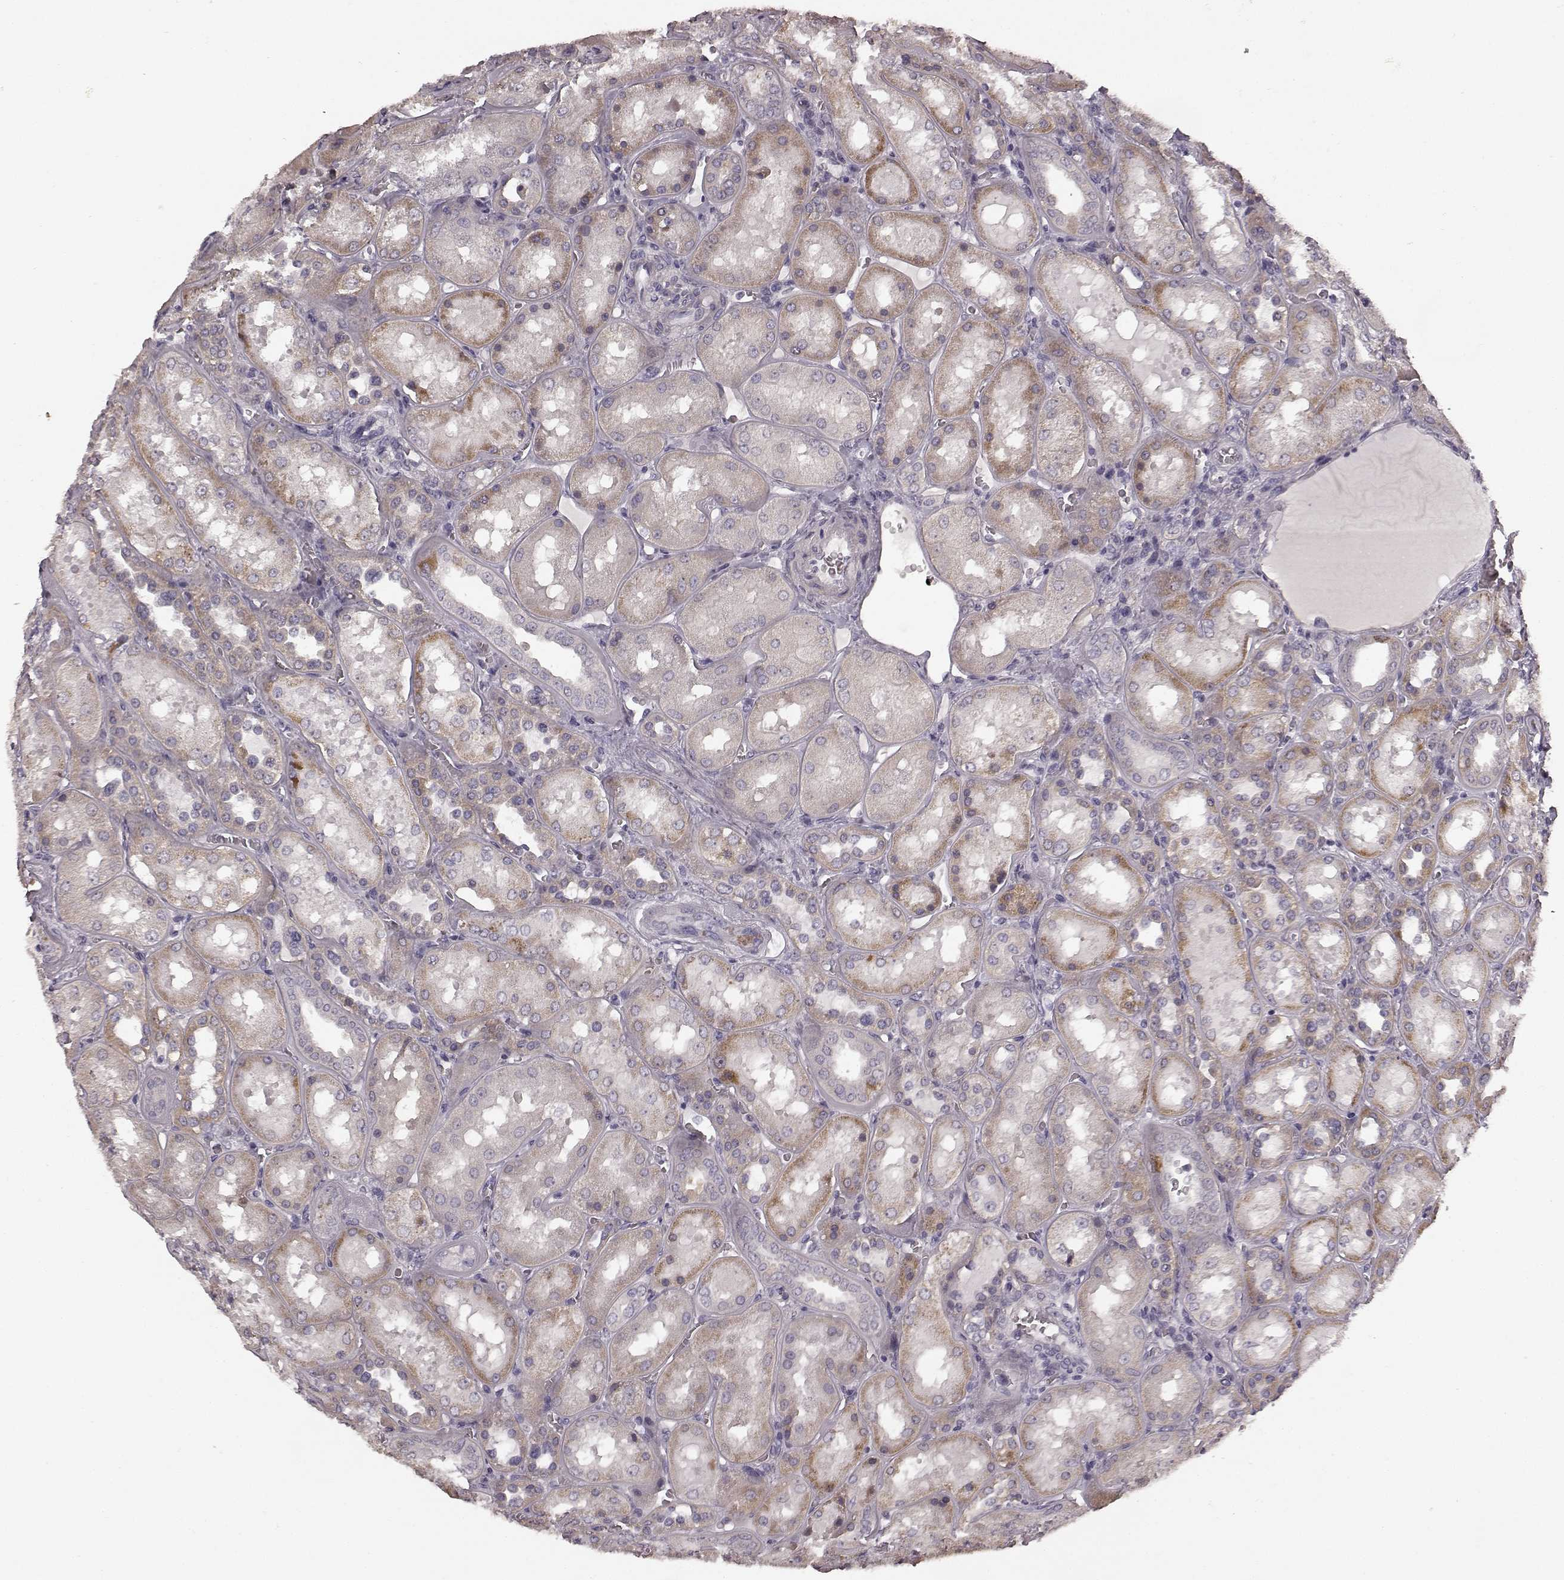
{"staining": {"intensity": "negative", "quantity": "none", "location": "none"}, "tissue": "kidney", "cell_type": "Cells in glomeruli", "image_type": "normal", "snomed": [{"axis": "morphology", "description": "Normal tissue, NOS"}, {"axis": "topography", "description": "Kidney"}], "caption": "IHC image of benign kidney: kidney stained with DAB (3,3'-diaminobenzidine) reveals no significant protein expression in cells in glomeruli.", "gene": "RIT2", "patient": {"sex": "male", "age": 73}}